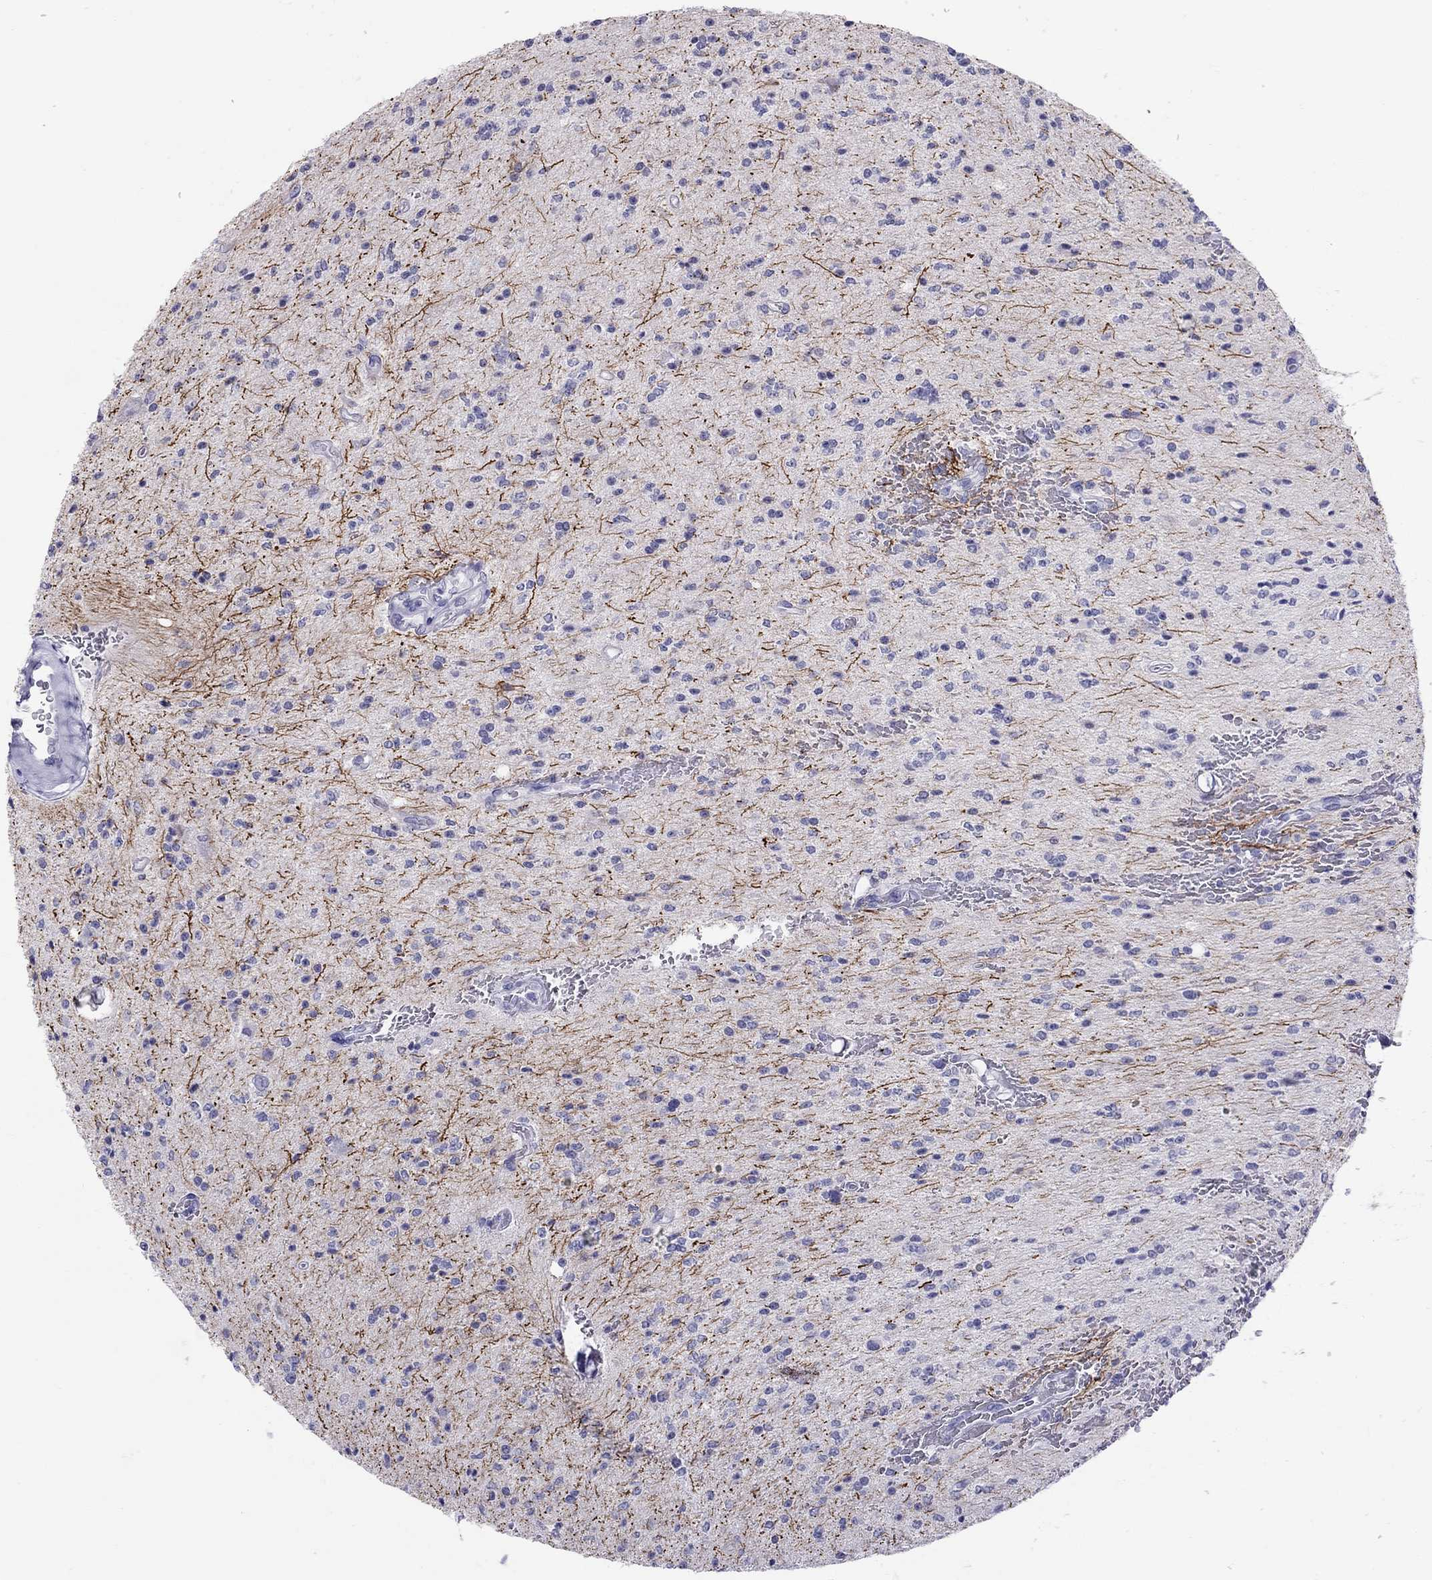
{"staining": {"intensity": "negative", "quantity": "none", "location": "none"}, "tissue": "glioma", "cell_type": "Tumor cells", "image_type": "cancer", "snomed": [{"axis": "morphology", "description": "Glioma, malignant, Low grade"}, {"axis": "topography", "description": "Brain"}], "caption": "Glioma was stained to show a protein in brown. There is no significant positivity in tumor cells.", "gene": "CHRNB3", "patient": {"sex": "male", "age": 67}}